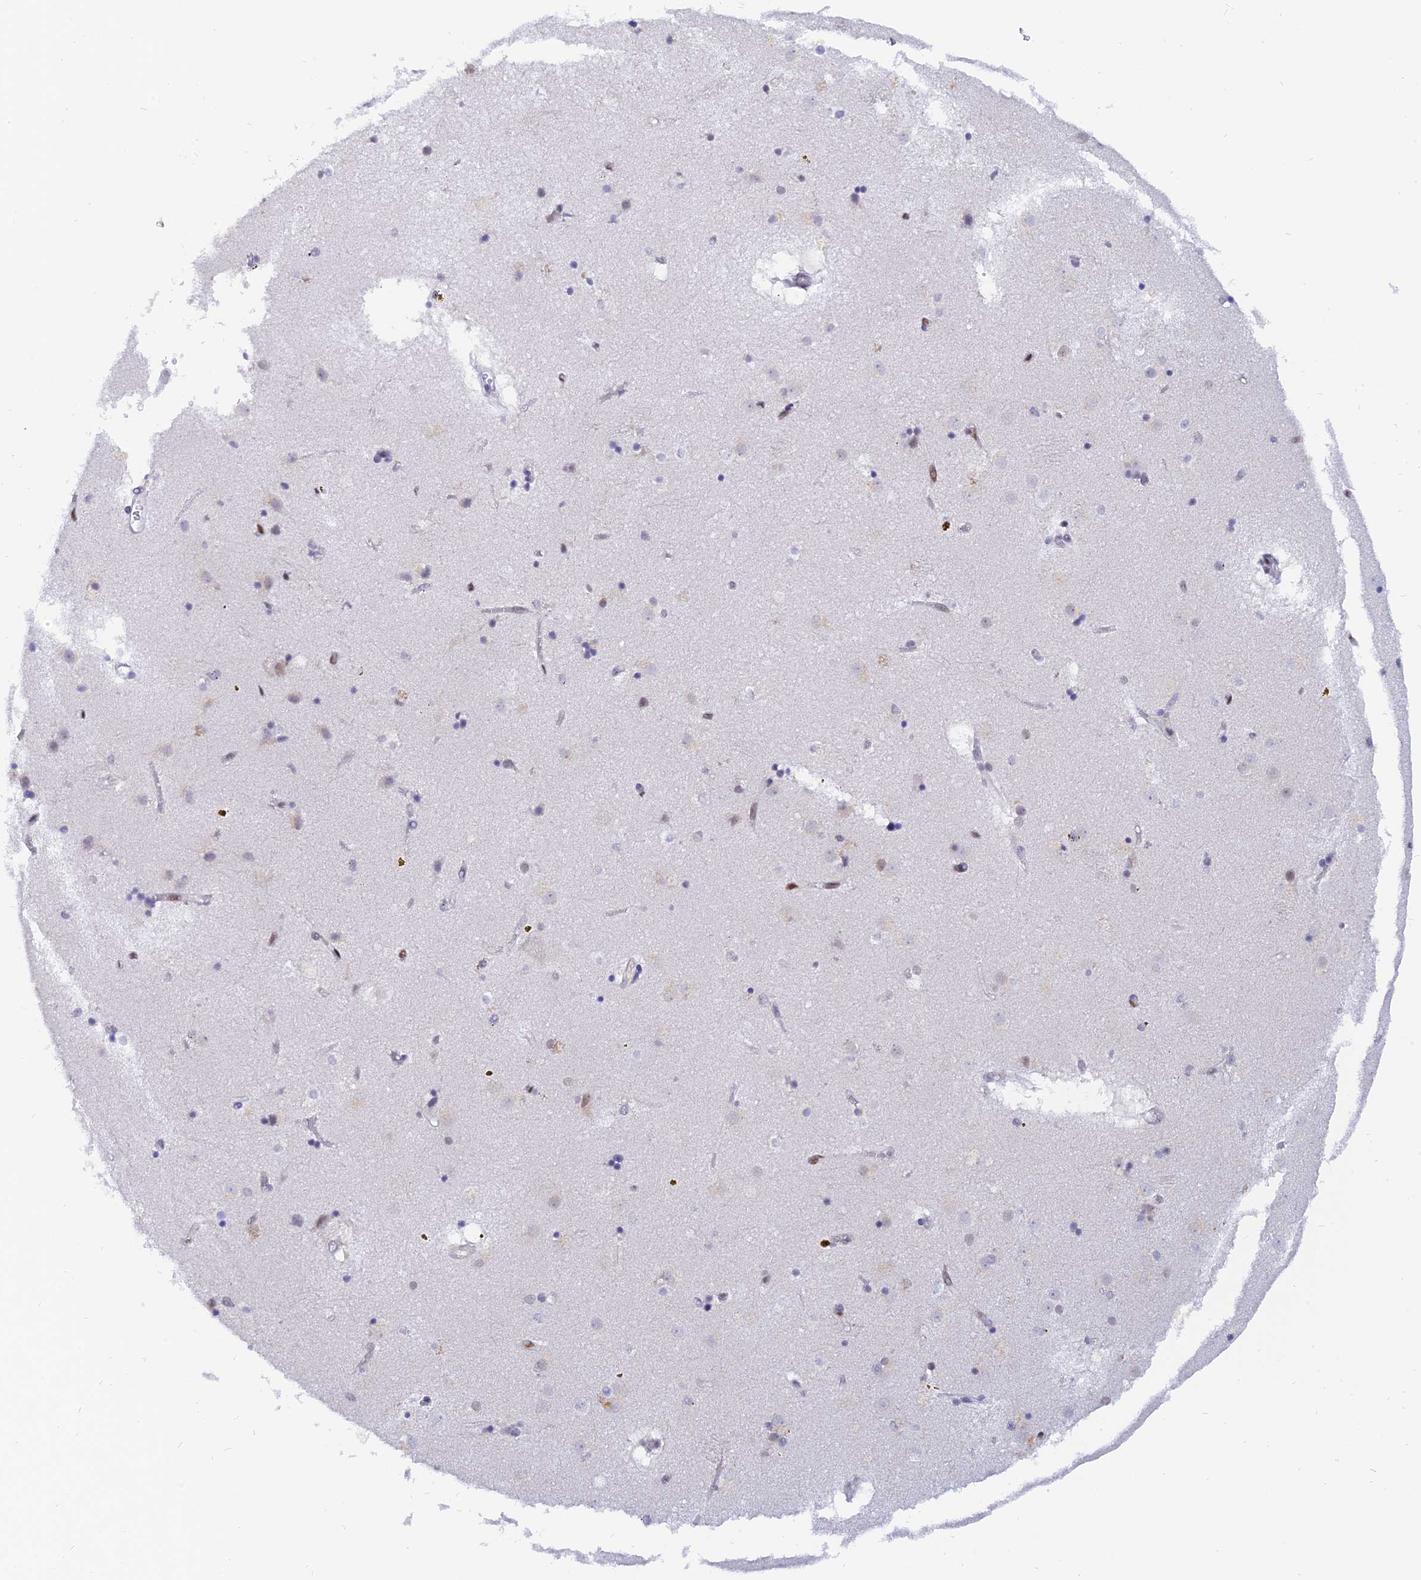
{"staining": {"intensity": "negative", "quantity": "none", "location": "none"}, "tissue": "caudate", "cell_type": "Glial cells", "image_type": "normal", "snomed": [{"axis": "morphology", "description": "Normal tissue, NOS"}, {"axis": "topography", "description": "Lateral ventricle wall"}], "caption": "DAB (3,3'-diaminobenzidine) immunohistochemical staining of benign human caudate demonstrates no significant staining in glial cells. (DAB (3,3'-diaminobenzidine) immunohistochemistry, high magnification).", "gene": "DPY30", "patient": {"sex": "male", "age": 70}}